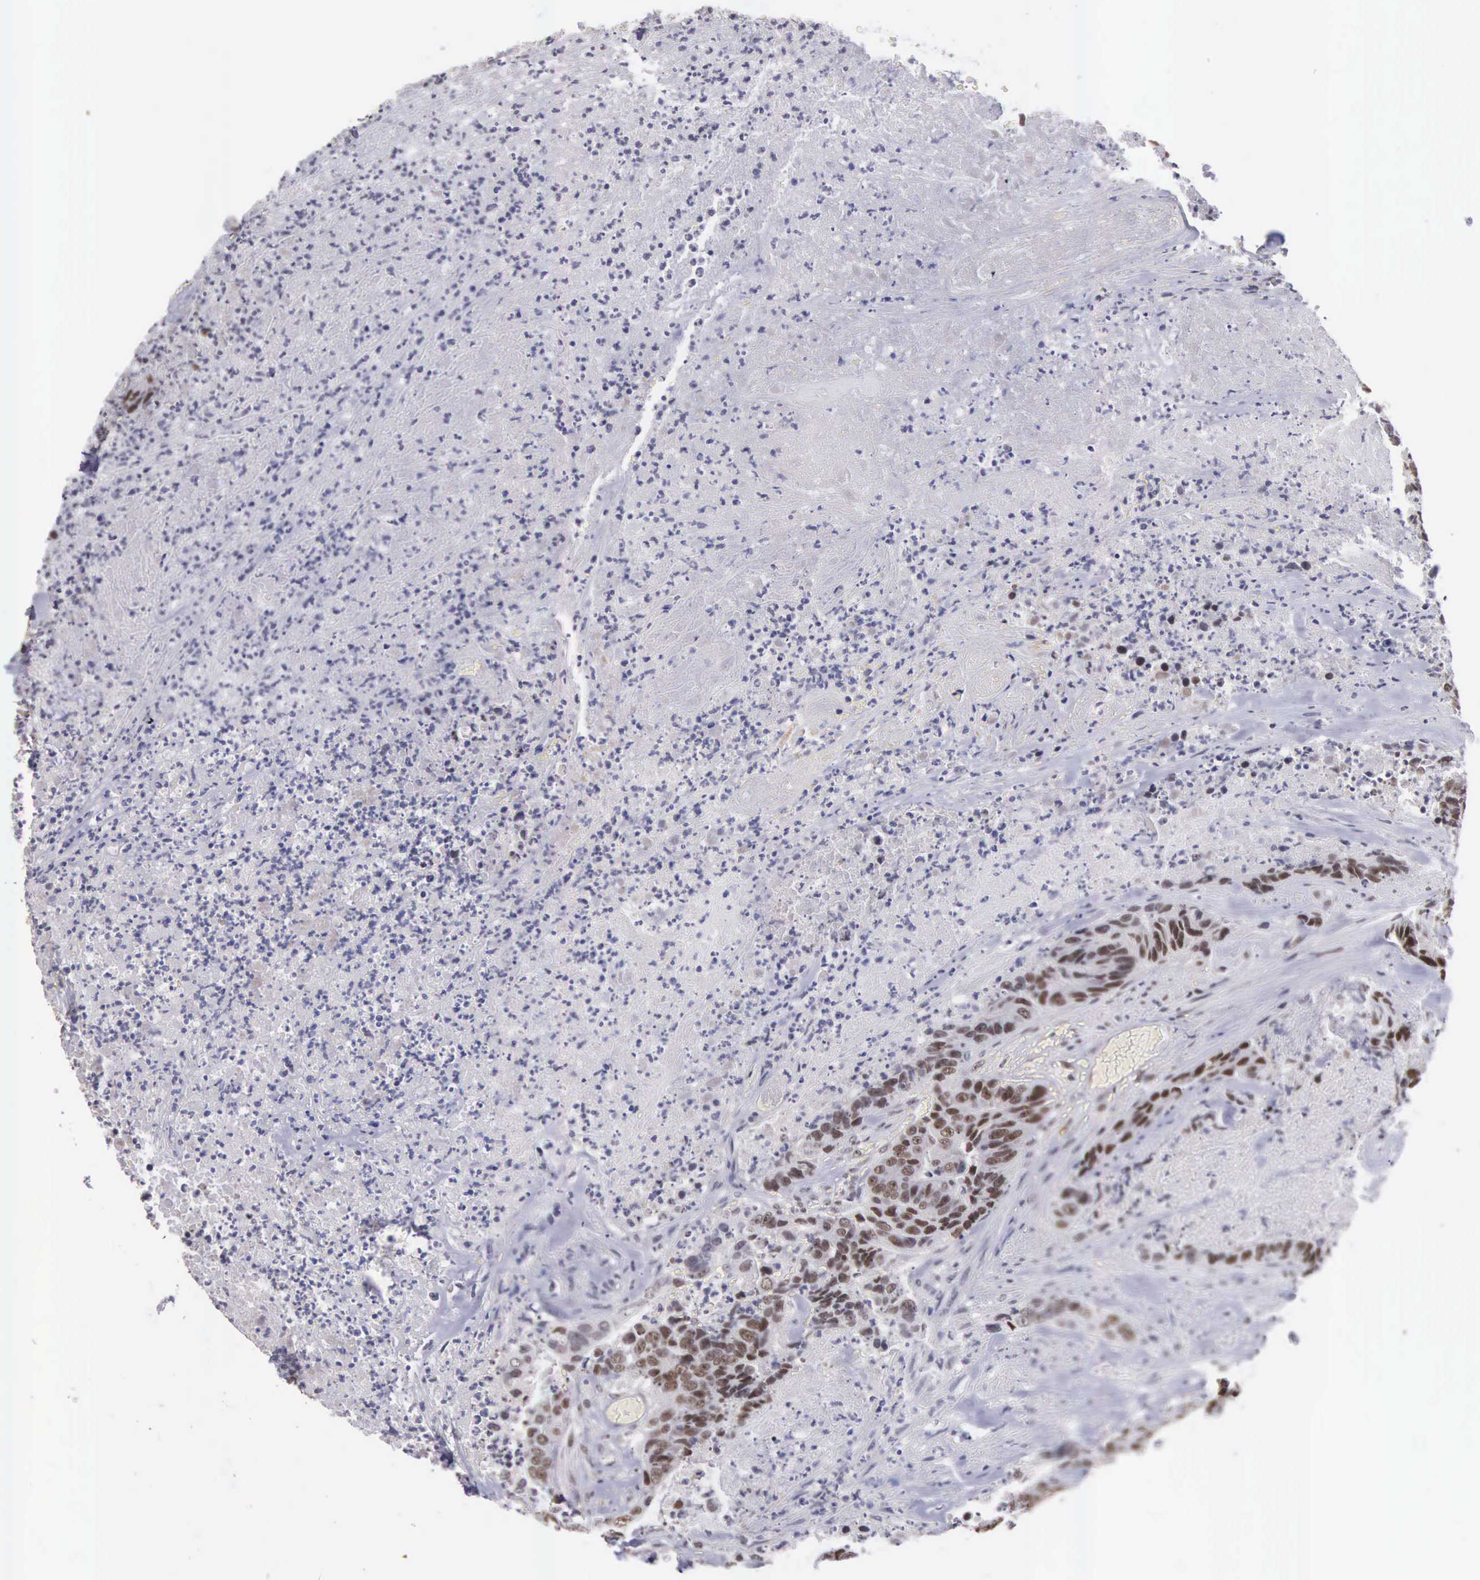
{"staining": {"intensity": "weak", "quantity": ">75%", "location": "nuclear"}, "tissue": "colorectal cancer", "cell_type": "Tumor cells", "image_type": "cancer", "snomed": [{"axis": "morphology", "description": "Adenocarcinoma, NOS"}, {"axis": "topography", "description": "Rectum"}], "caption": "Immunohistochemistry of colorectal cancer (adenocarcinoma) shows low levels of weak nuclear staining in about >75% of tumor cells.", "gene": "ZNF275", "patient": {"sex": "female", "age": 65}}